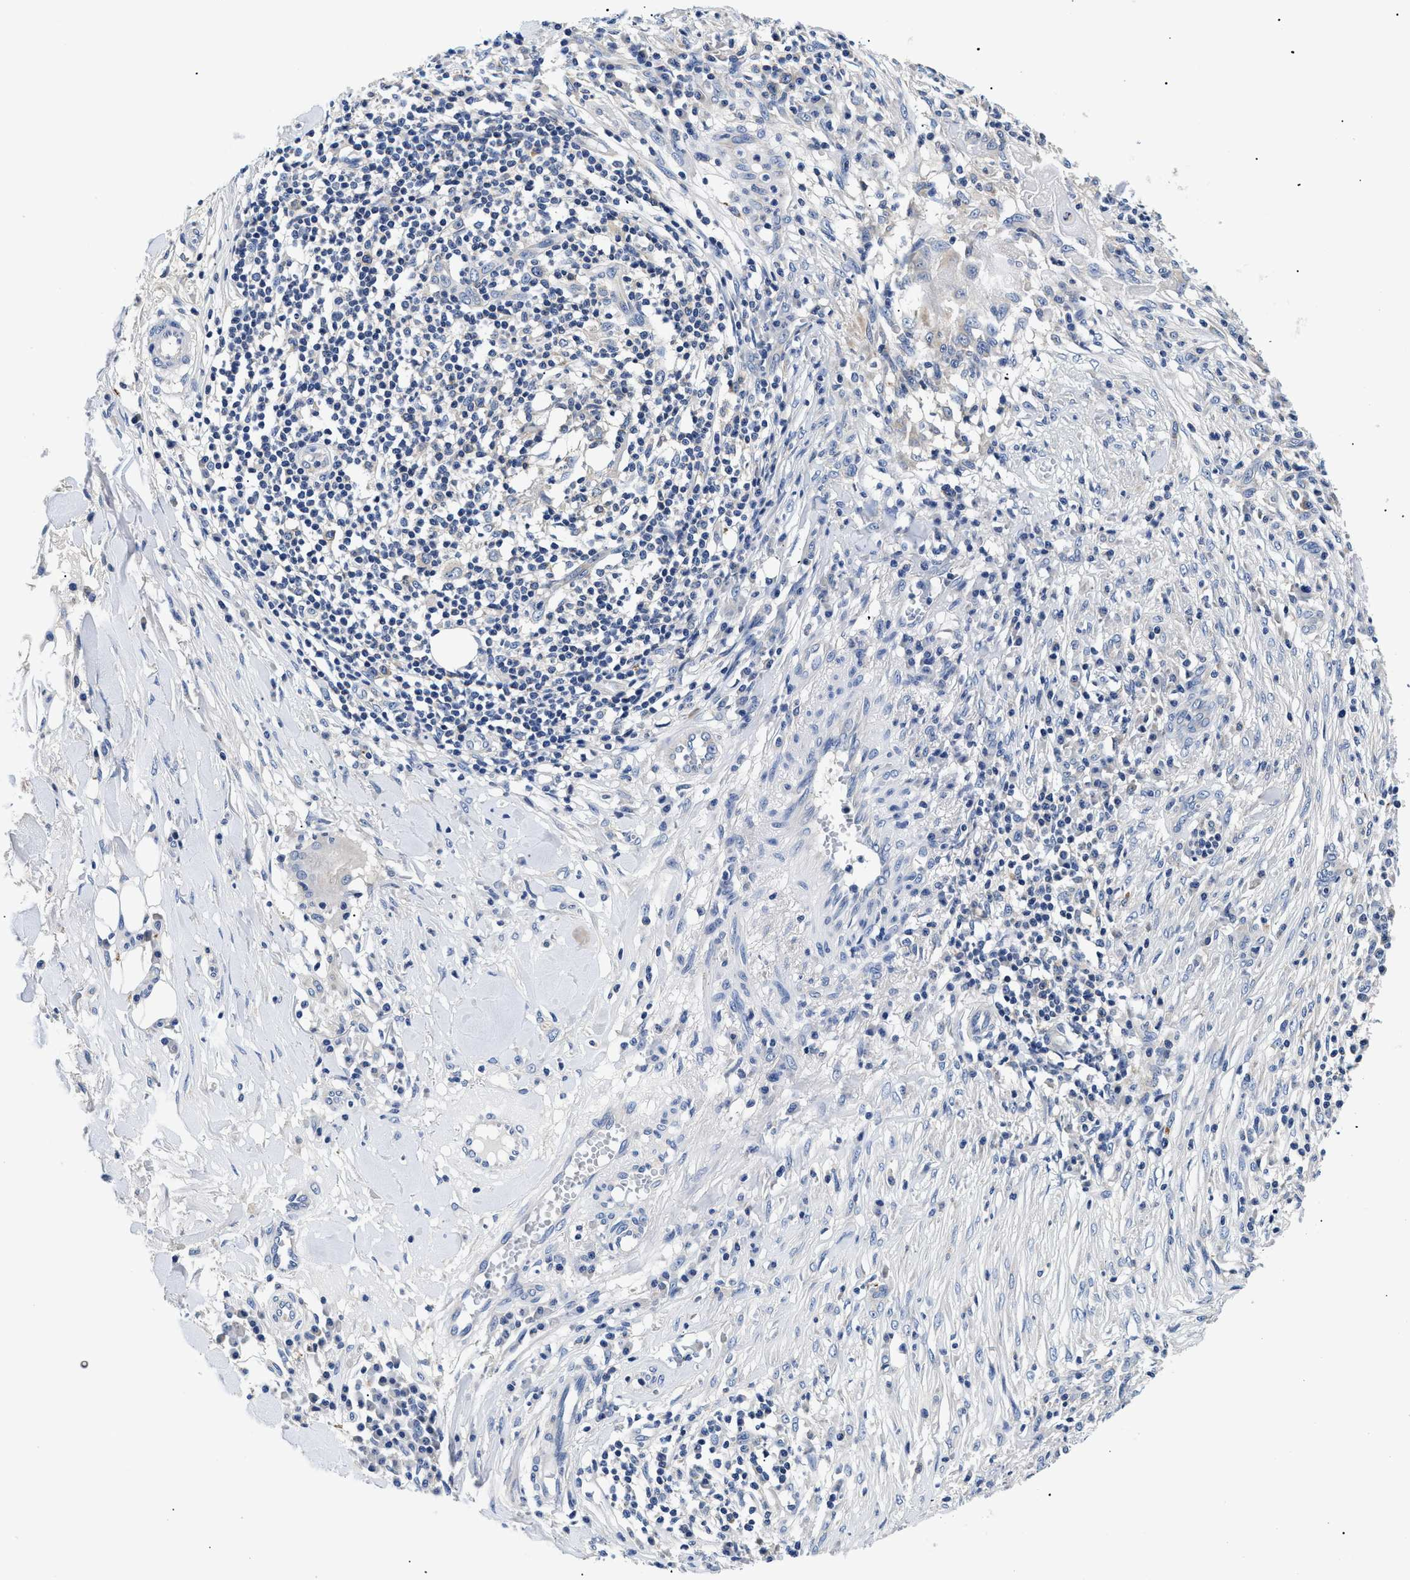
{"staining": {"intensity": "moderate", "quantity": ">75%", "location": "cytoplasmic/membranous"}, "tissue": "skin cancer", "cell_type": "Tumor cells", "image_type": "cancer", "snomed": [{"axis": "morphology", "description": "Squamous cell carcinoma, NOS"}, {"axis": "topography", "description": "Skin"}], "caption": "Immunohistochemistry (IHC) photomicrograph of neoplastic tissue: human squamous cell carcinoma (skin) stained using immunohistochemistry (IHC) displays medium levels of moderate protein expression localized specifically in the cytoplasmic/membranous of tumor cells, appearing as a cytoplasmic/membranous brown color.", "gene": "MEA1", "patient": {"sex": "male", "age": 86}}